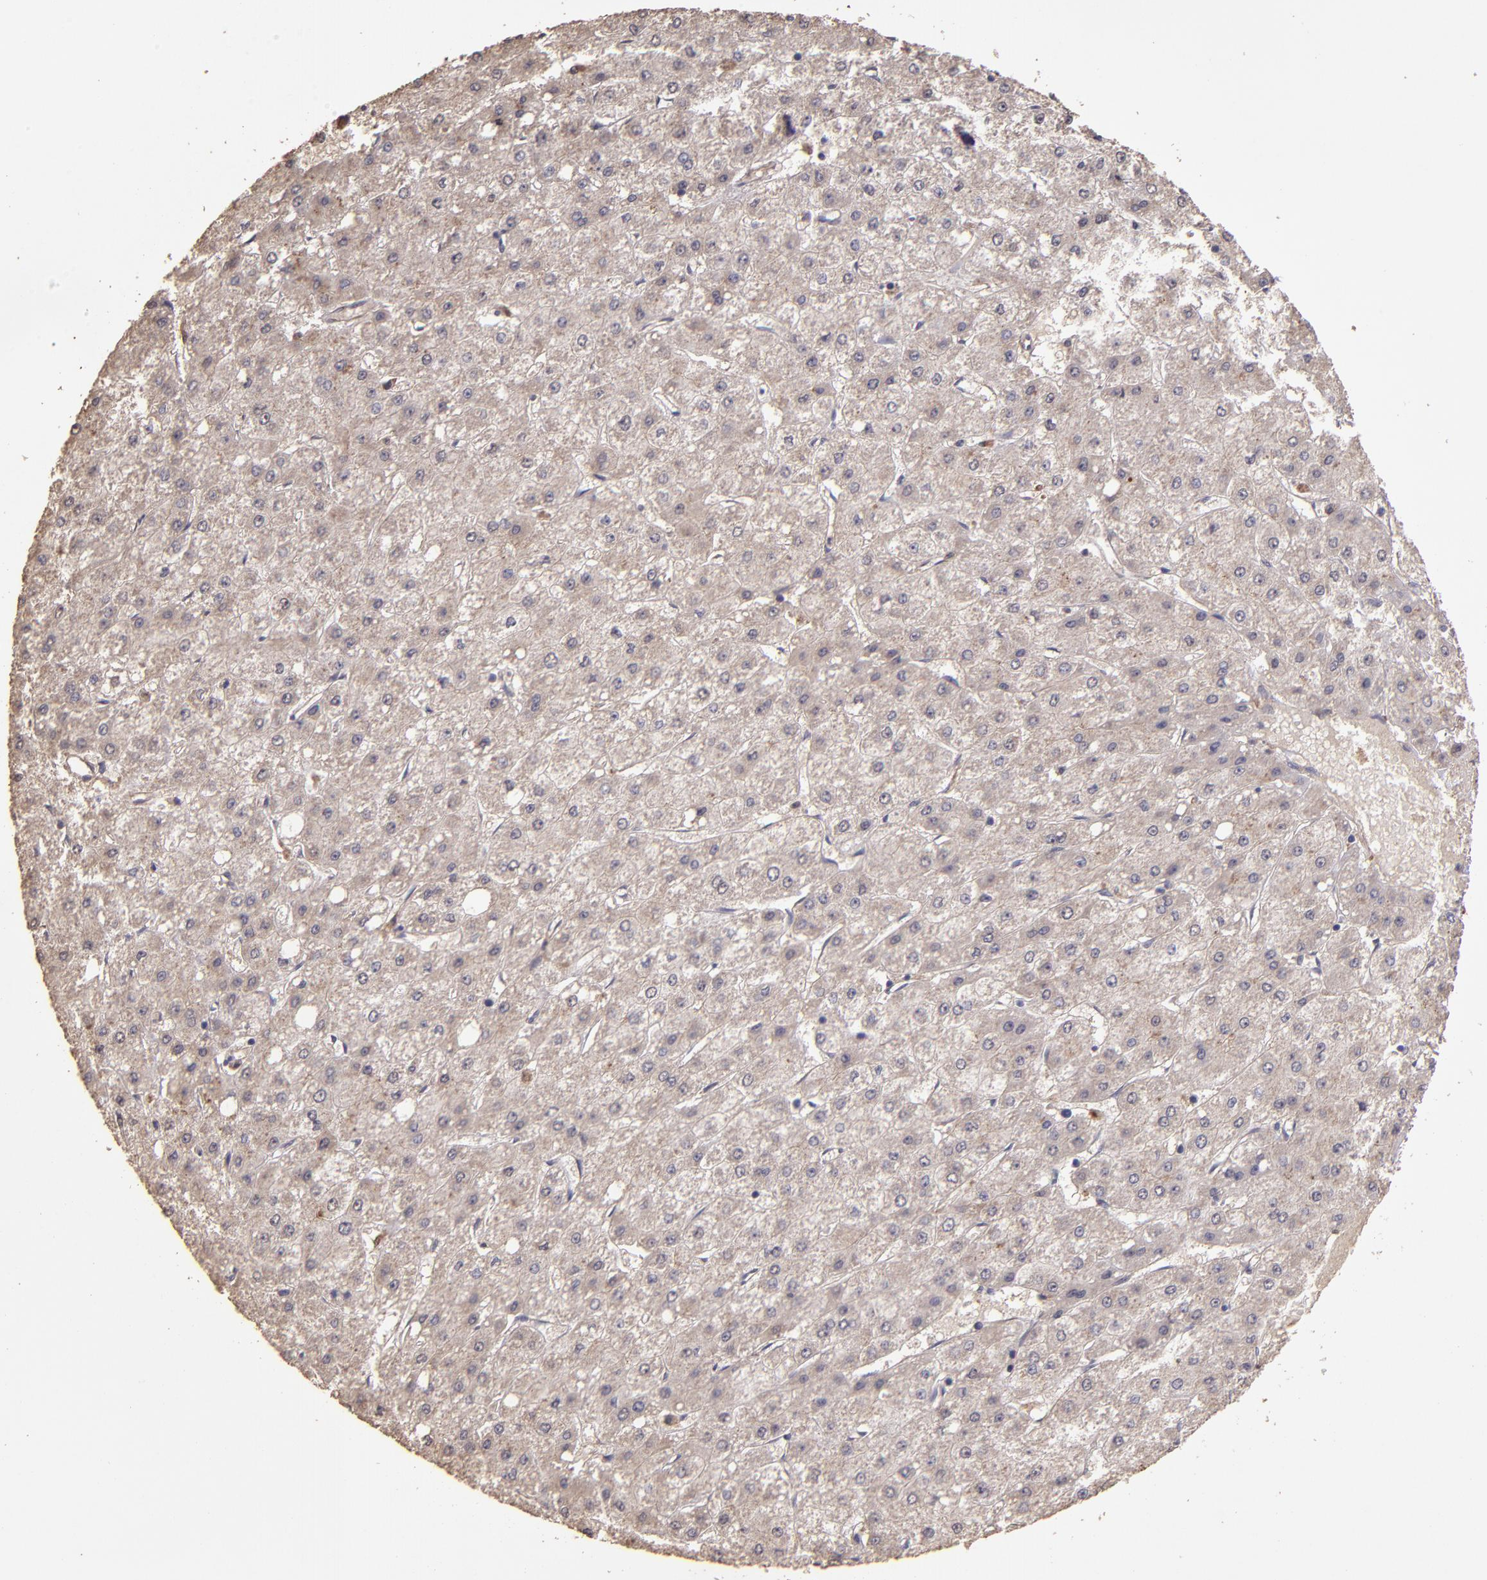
{"staining": {"intensity": "moderate", "quantity": ">75%", "location": "cytoplasmic/membranous"}, "tissue": "liver cancer", "cell_type": "Tumor cells", "image_type": "cancer", "snomed": [{"axis": "morphology", "description": "Carcinoma, Hepatocellular, NOS"}, {"axis": "topography", "description": "Liver"}], "caption": "A medium amount of moderate cytoplasmic/membranous expression is seen in about >75% of tumor cells in liver cancer (hepatocellular carcinoma) tissue.", "gene": "HECTD1", "patient": {"sex": "female", "age": 52}}